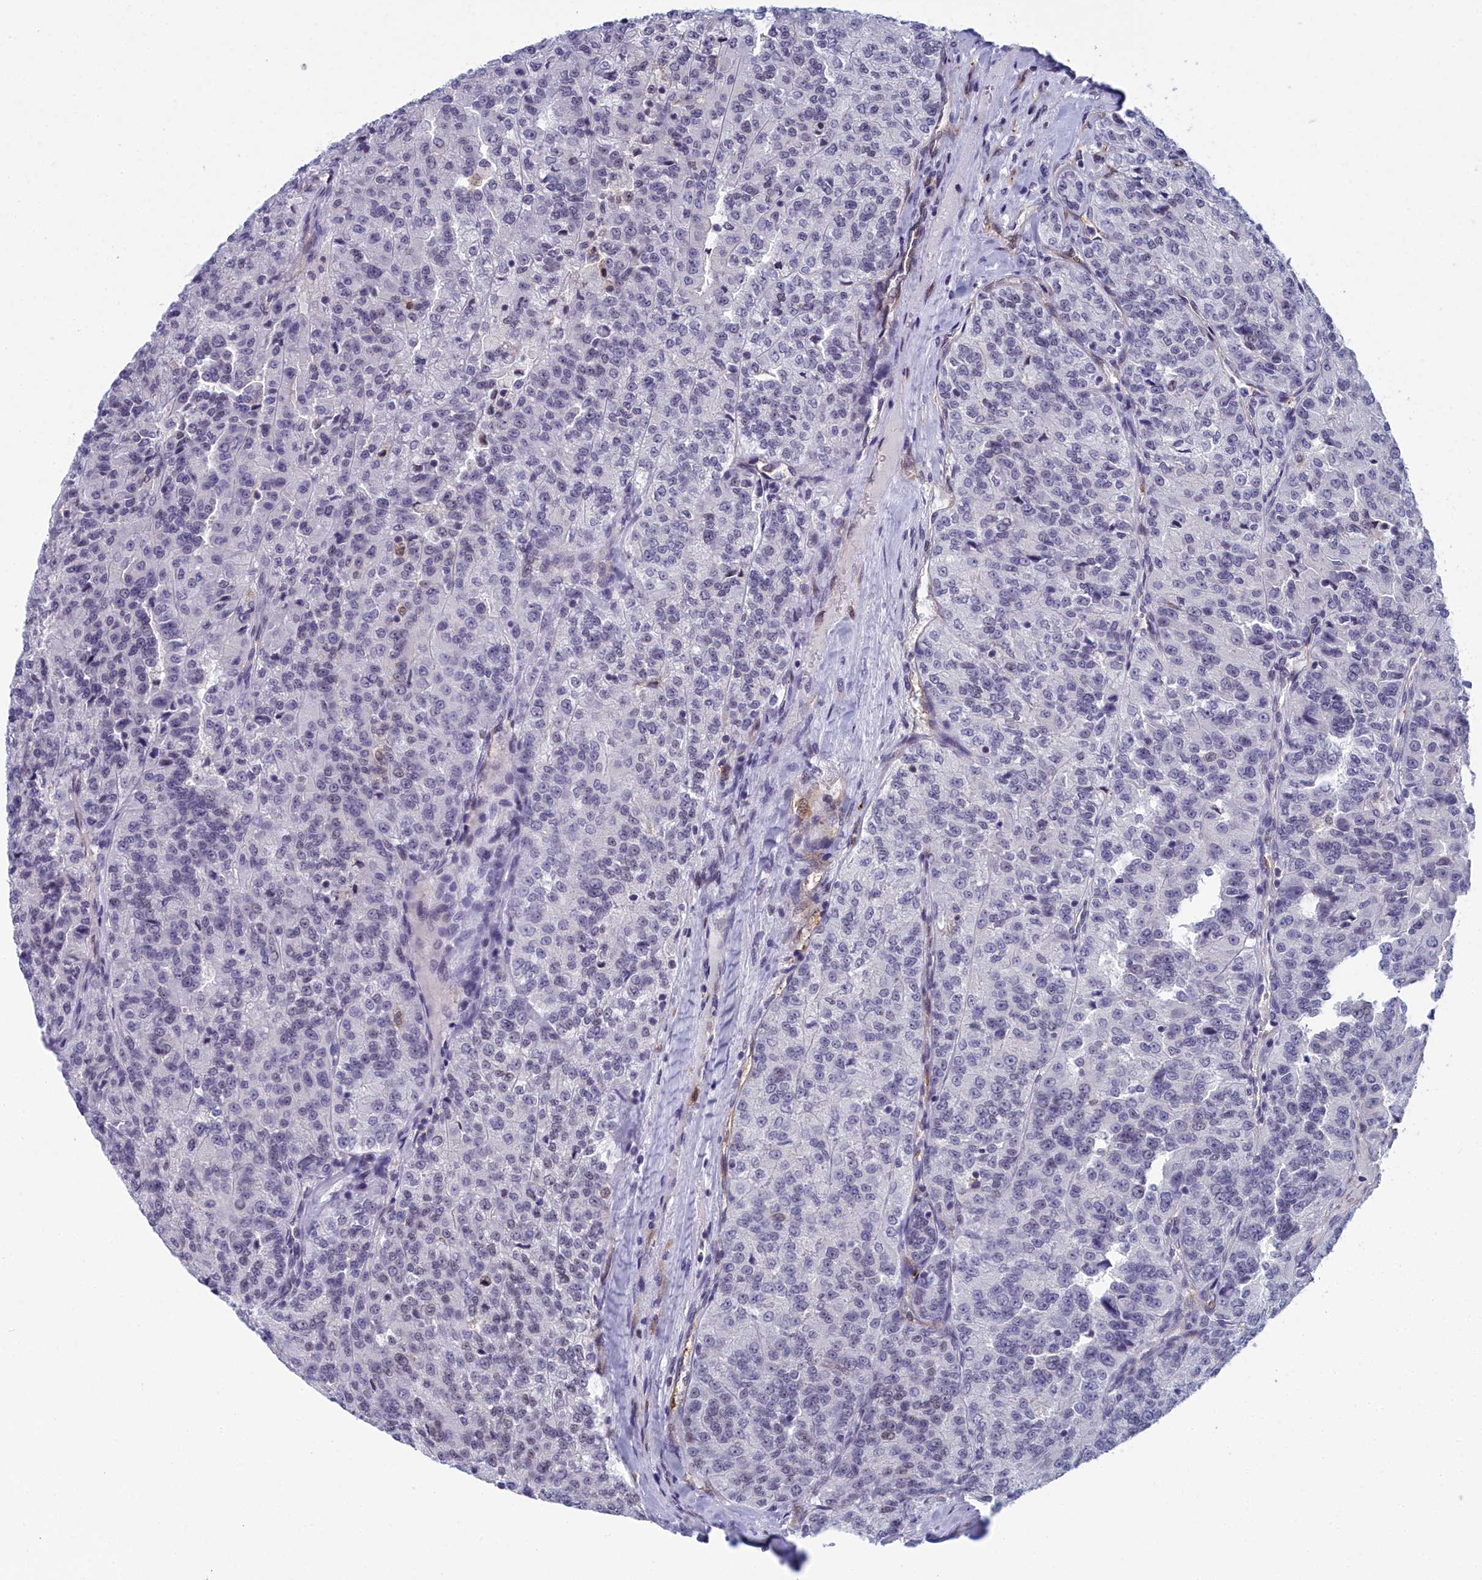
{"staining": {"intensity": "negative", "quantity": "none", "location": "none"}, "tissue": "renal cancer", "cell_type": "Tumor cells", "image_type": "cancer", "snomed": [{"axis": "morphology", "description": "Adenocarcinoma, NOS"}, {"axis": "topography", "description": "Kidney"}], "caption": "The immunohistochemistry (IHC) image has no significant expression in tumor cells of renal cancer tissue. Nuclei are stained in blue.", "gene": "CCDC97", "patient": {"sex": "female", "age": 63}}